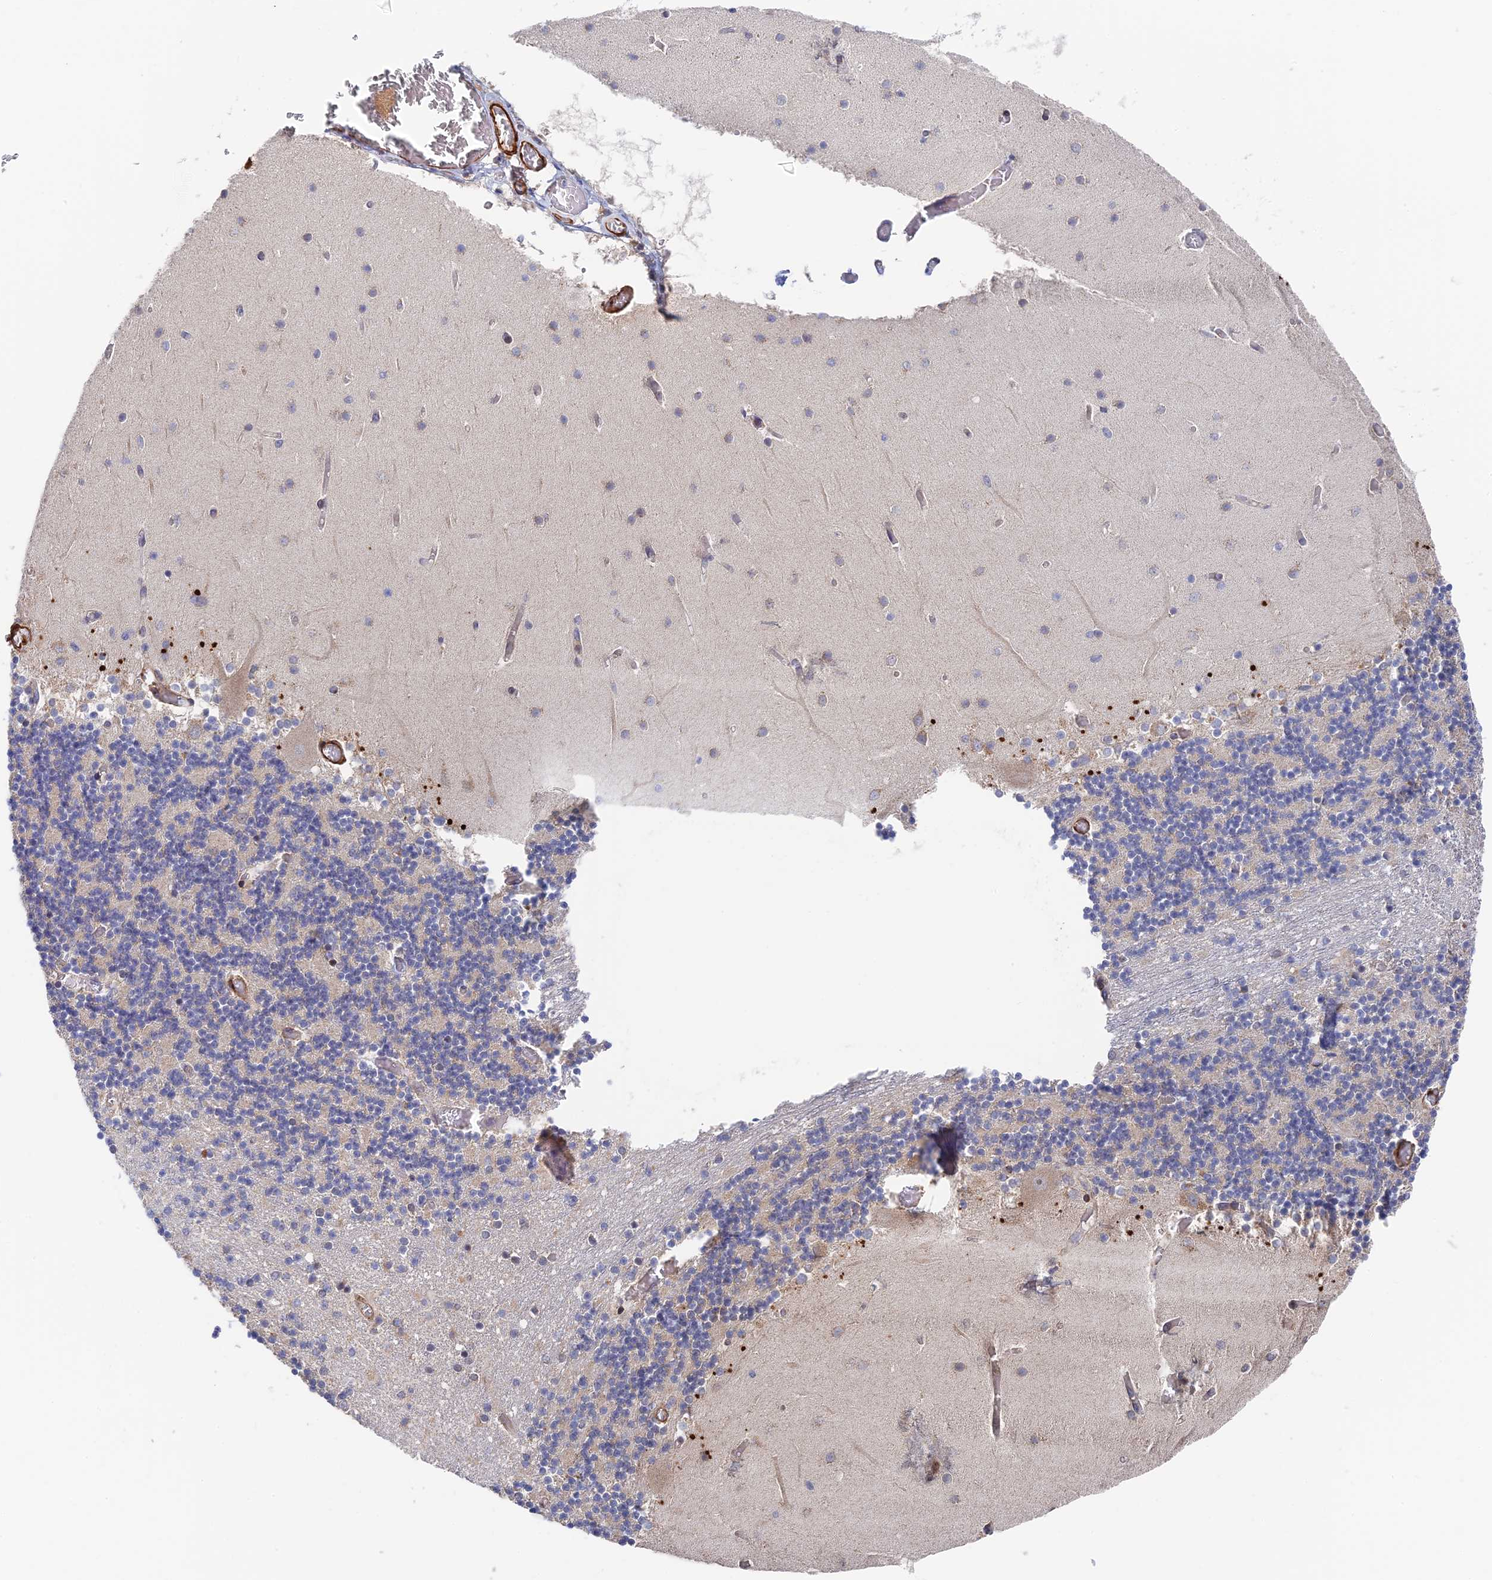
{"staining": {"intensity": "negative", "quantity": "none", "location": "none"}, "tissue": "cerebellum", "cell_type": "Cells in granular layer", "image_type": "normal", "snomed": [{"axis": "morphology", "description": "Normal tissue, NOS"}, {"axis": "topography", "description": "Cerebellum"}], "caption": "This is an immunohistochemistry photomicrograph of benign human cerebellum. There is no positivity in cells in granular layer.", "gene": "ZNF320", "patient": {"sex": "female", "age": 28}}